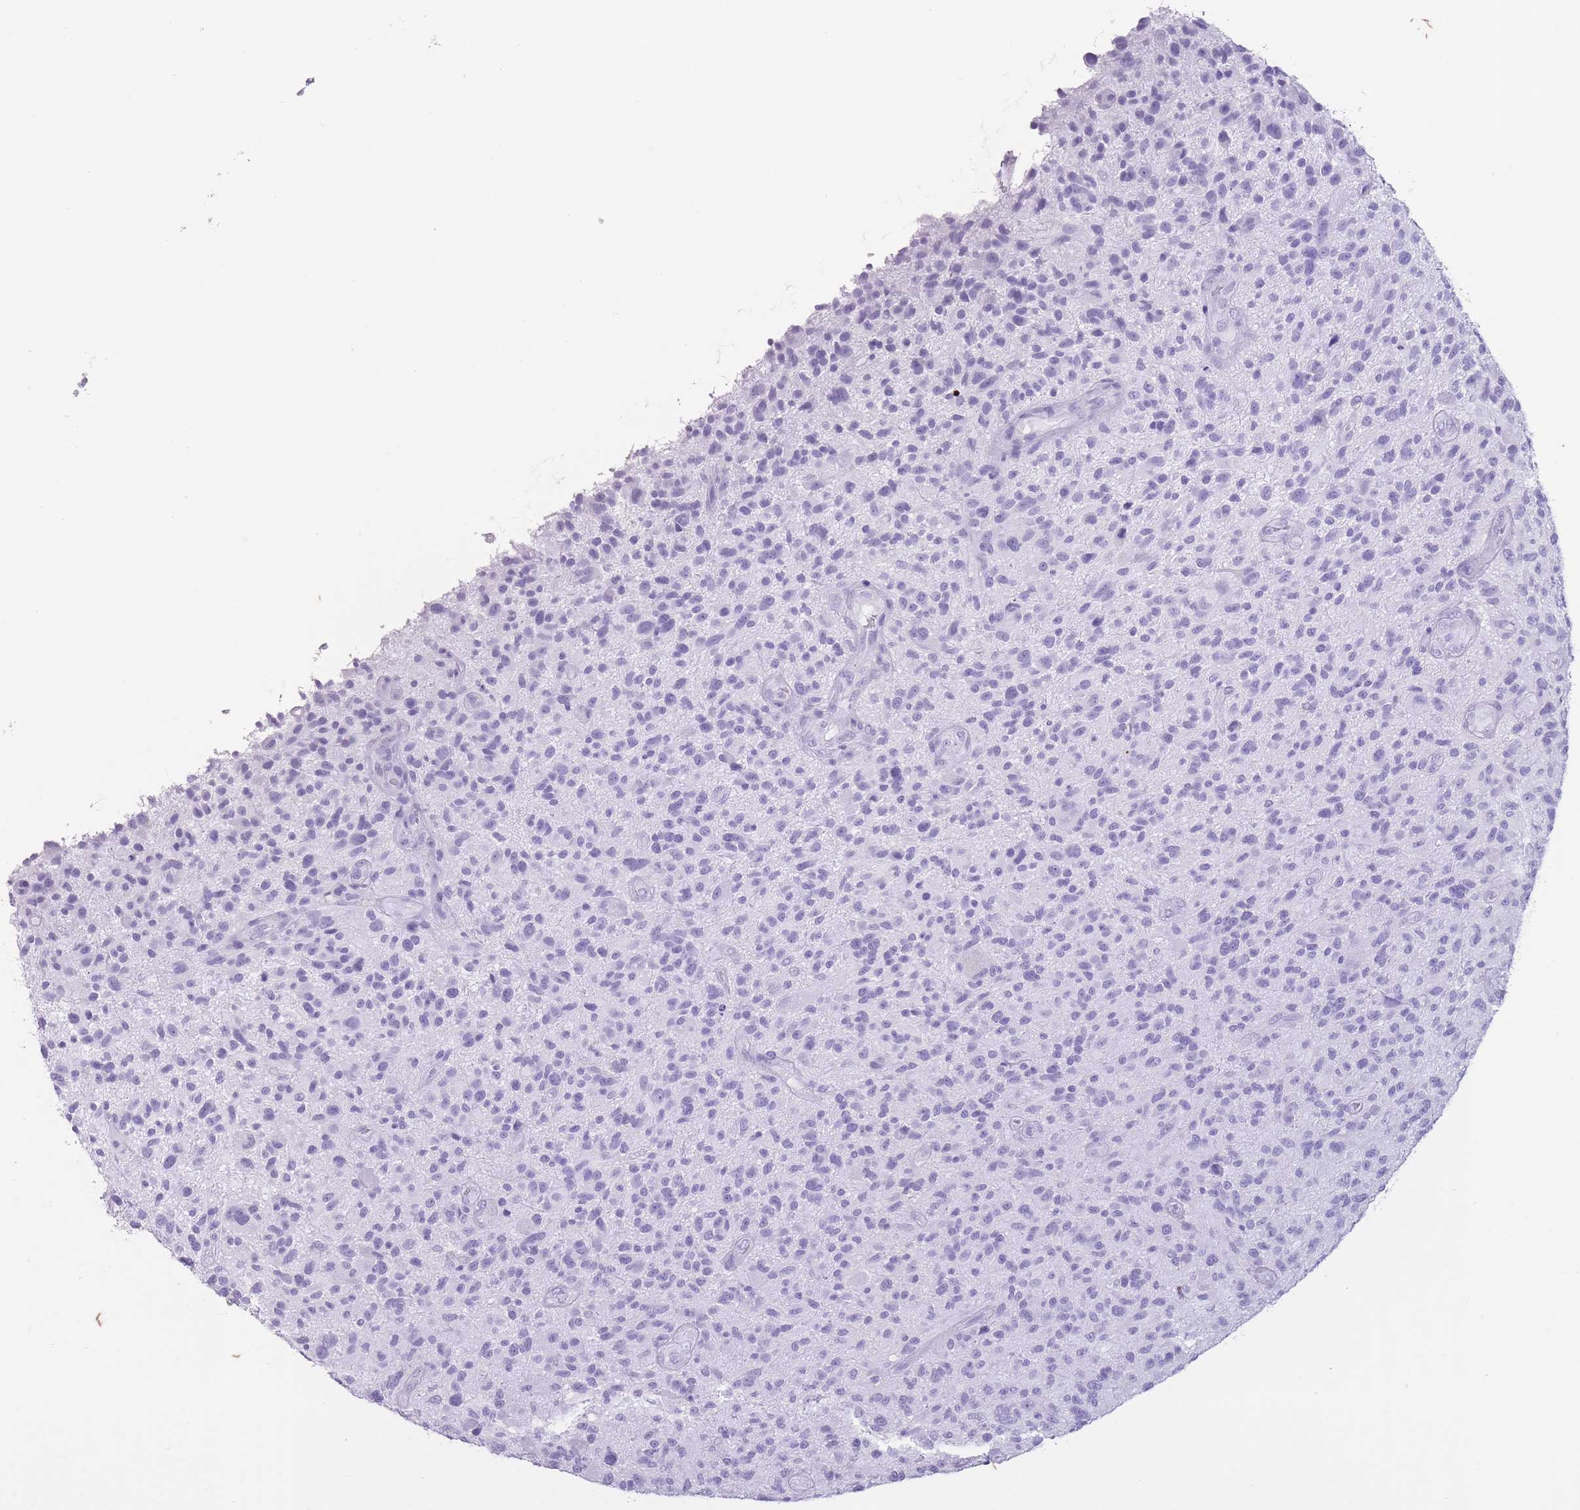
{"staining": {"intensity": "negative", "quantity": "none", "location": "none"}, "tissue": "glioma", "cell_type": "Tumor cells", "image_type": "cancer", "snomed": [{"axis": "morphology", "description": "Glioma, malignant, High grade"}, {"axis": "topography", "description": "Brain"}], "caption": "IHC photomicrograph of glioma stained for a protein (brown), which exhibits no positivity in tumor cells.", "gene": "OR4F21", "patient": {"sex": "male", "age": 47}}